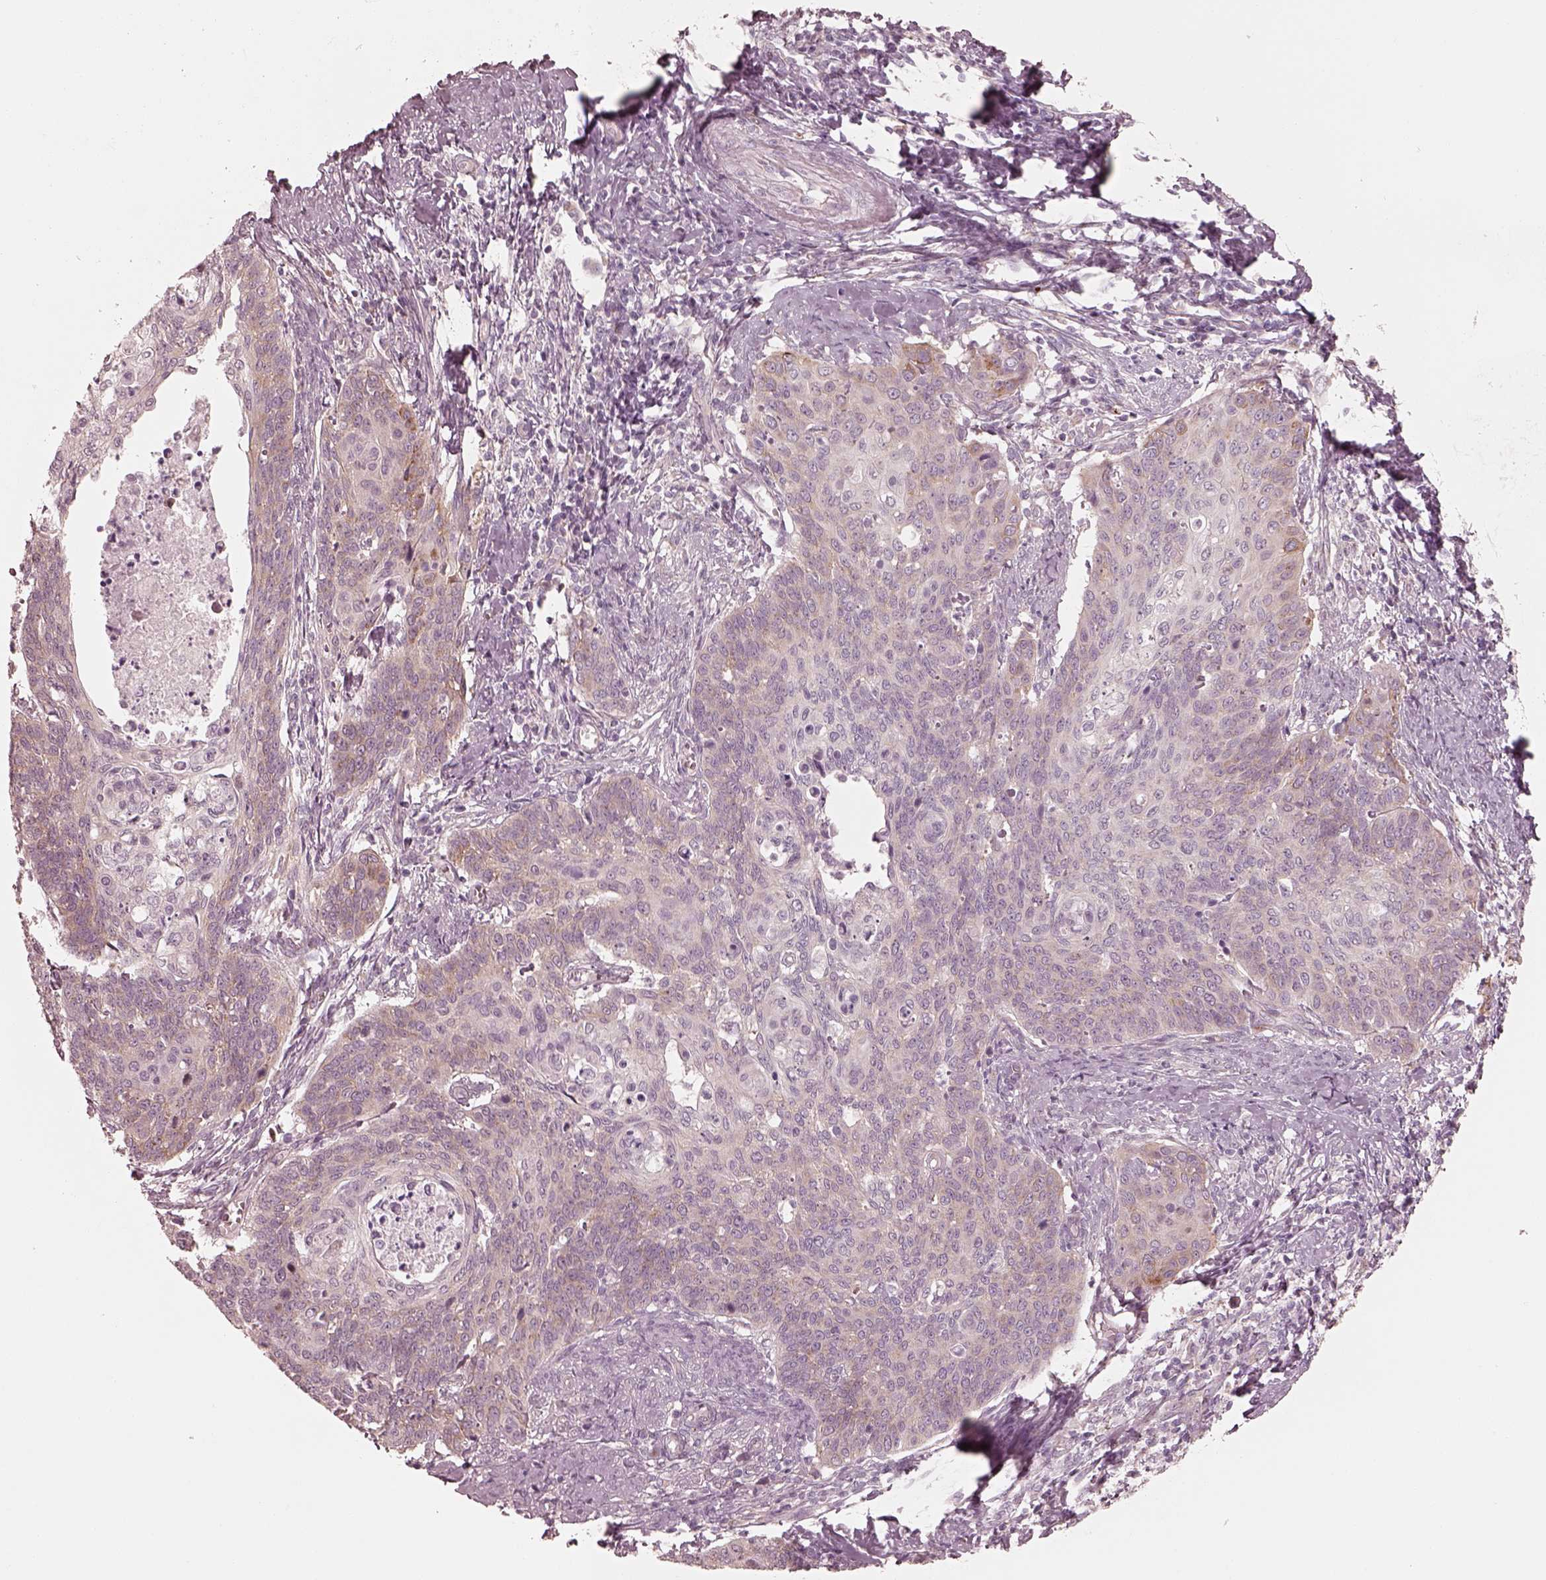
{"staining": {"intensity": "weak", "quantity": "<25%", "location": "cytoplasmic/membranous"}, "tissue": "cervical cancer", "cell_type": "Tumor cells", "image_type": "cancer", "snomed": [{"axis": "morphology", "description": "Normal tissue, NOS"}, {"axis": "morphology", "description": "Squamous cell carcinoma, NOS"}, {"axis": "topography", "description": "Cervix"}], "caption": "The immunohistochemistry (IHC) histopathology image has no significant staining in tumor cells of cervical cancer (squamous cell carcinoma) tissue. (Immunohistochemistry, brightfield microscopy, high magnification).", "gene": "RAB3C", "patient": {"sex": "female", "age": 39}}